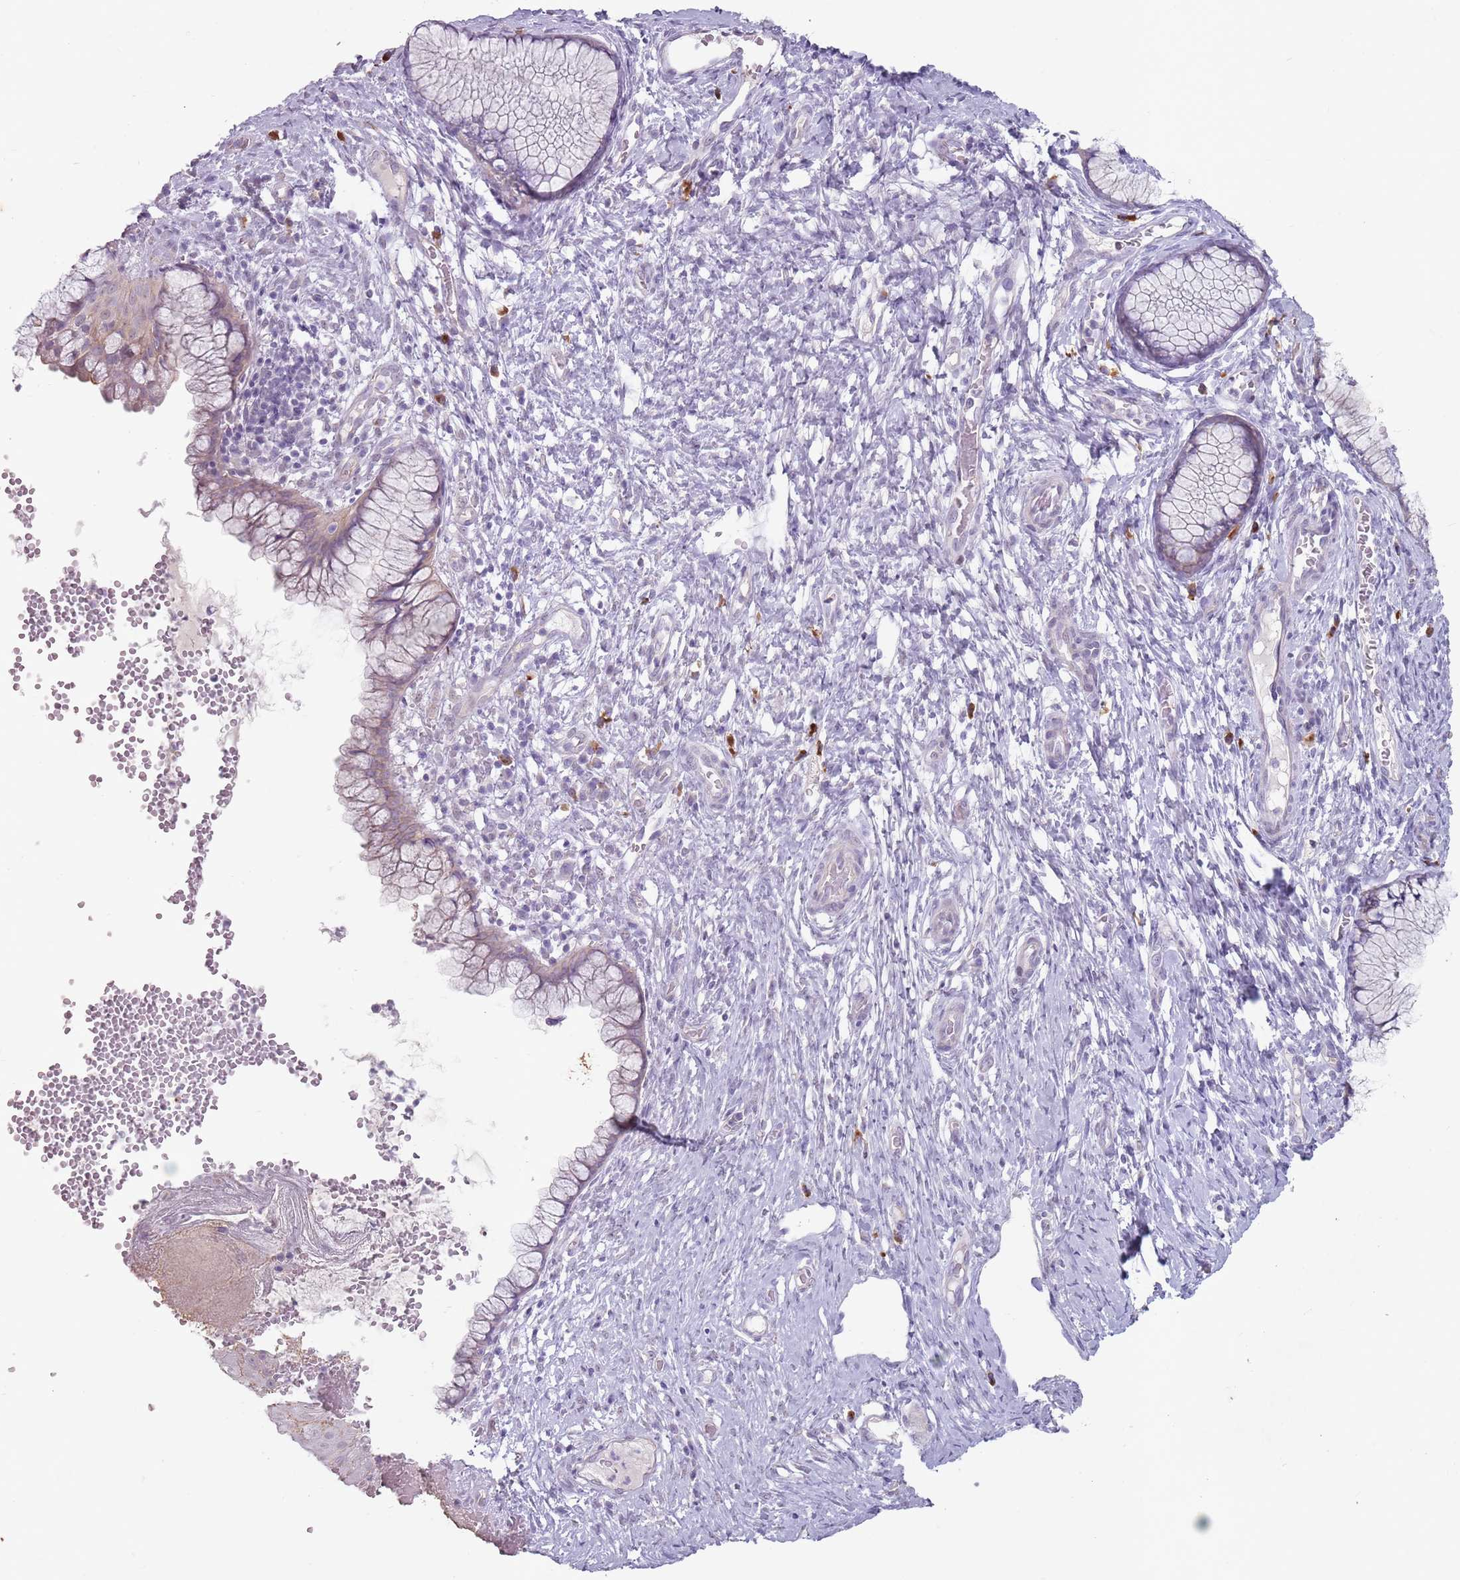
{"staining": {"intensity": "weak", "quantity": "<25%", "location": "cytoplasmic/membranous"}, "tissue": "cervix", "cell_type": "Glandular cells", "image_type": "normal", "snomed": [{"axis": "morphology", "description": "Normal tissue, NOS"}, {"axis": "topography", "description": "Cervix"}], "caption": "This is an IHC image of unremarkable human cervix. There is no expression in glandular cells.", "gene": "STYK1", "patient": {"sex": "female", "age": 42}}